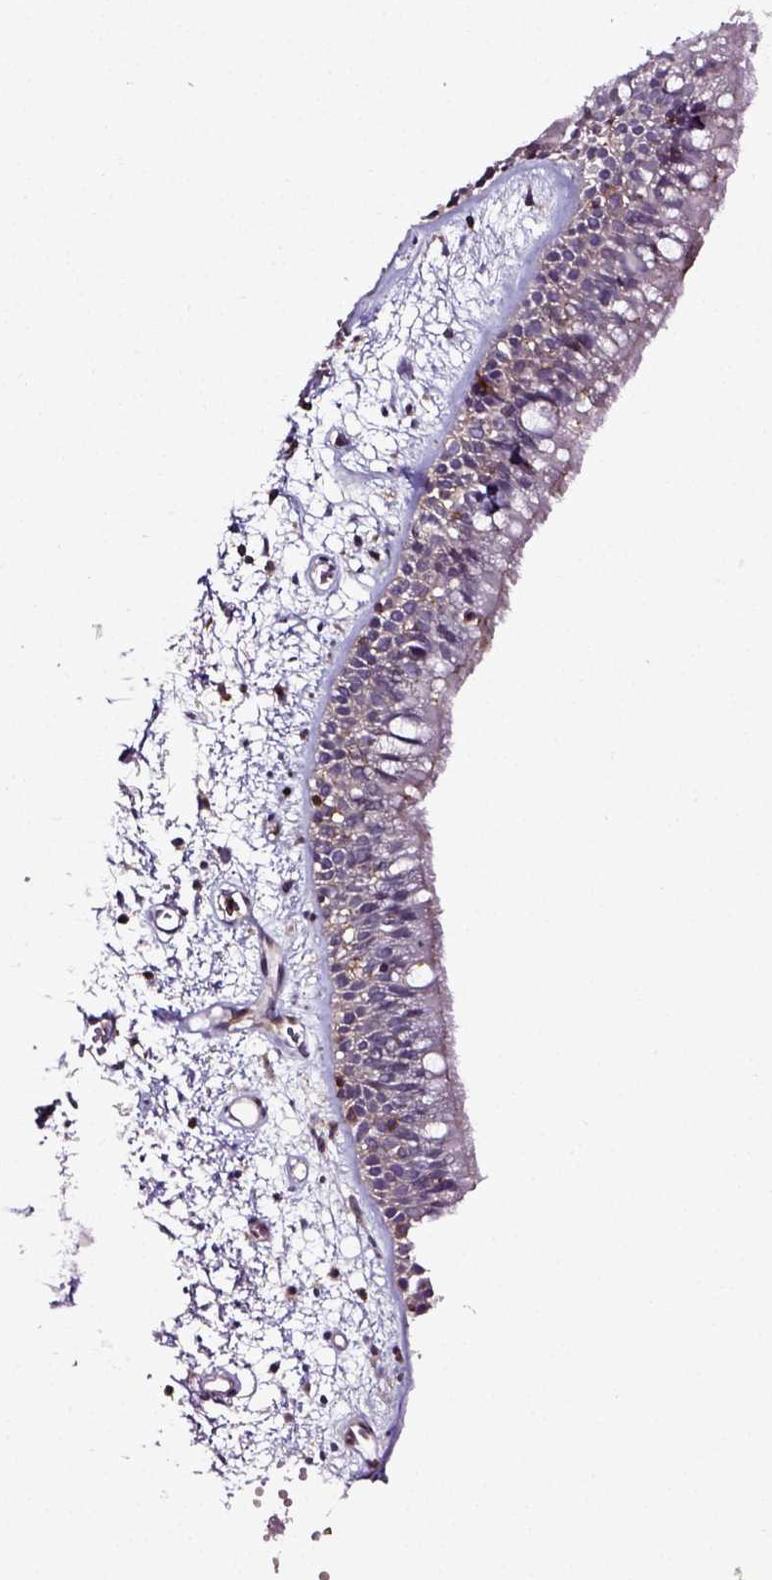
{"staining": {"intensity": "moderate", "quantity": "<25%", "location": "cytoplasmic/membranous"}, "tissue": "bronchus", "cell_type": "Respiratory epithelial cells", "image_type": "normal", "snomed": [{"axis": "morphology", "description": "Normal tissue, NOS"}, {"axis": "morphology", "description": "Squamous cell carcinoma, NOS"}, {"axis": "topography", "description": "Cartilage tissue"}, {"axis": "topography", "description": "Bronchus"}, {"axis": "topography", "description": "Lung"}], "caption": "Immunohistochemistry (IHC) micrograph of normal bronchus: human bronchus stained using IHC displays low levels of moderate protein expression localized specifically in the cytoplasmic/membranous of respiratory epithelial cells, appearing as a cytoplasmic/membranous brown color.", "gene": "RHOF", "patient": {"sex": "male", "age": 66}}